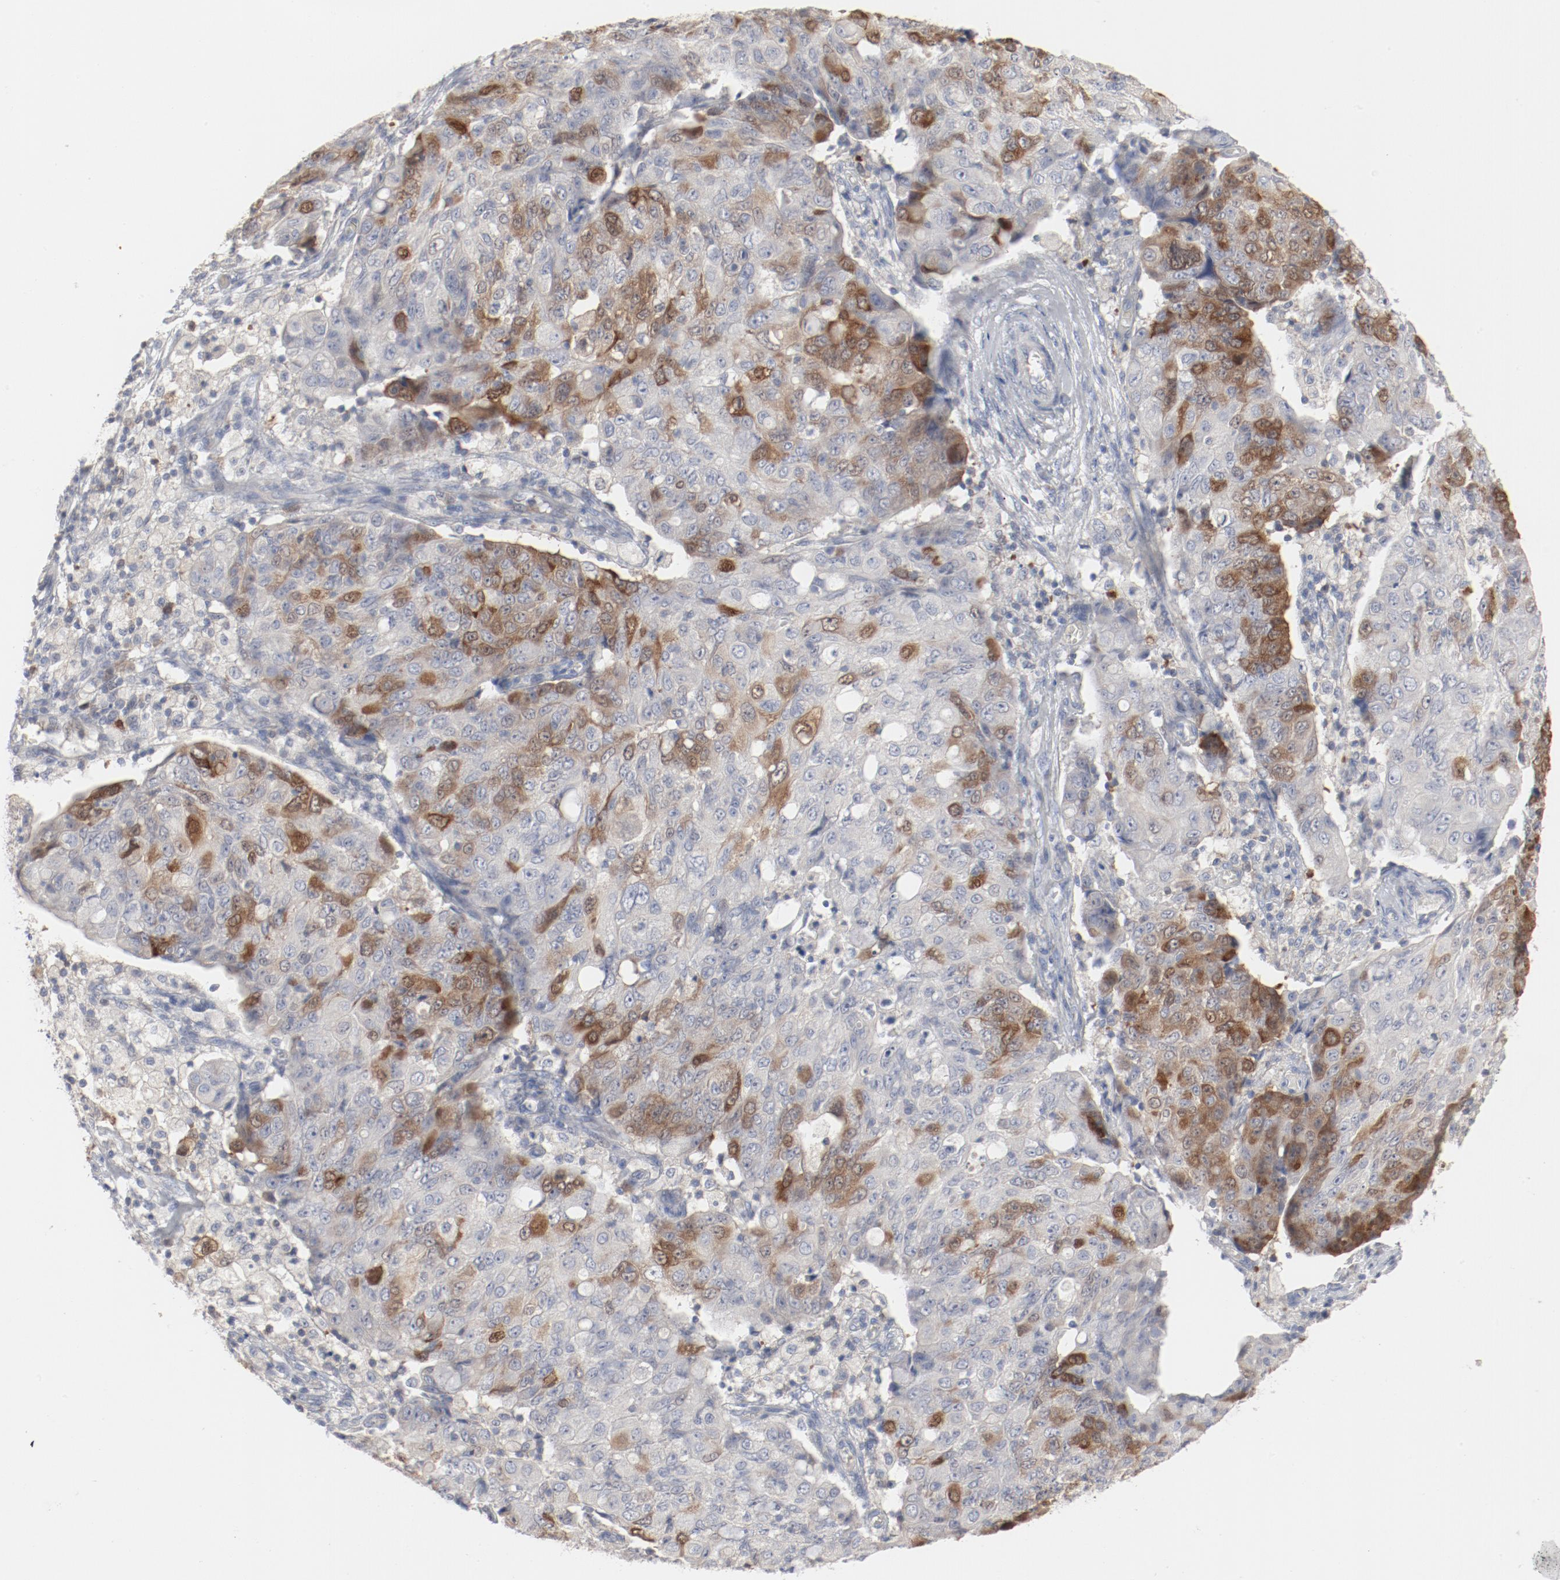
{"staining": {"intensity": "moderate", "quantity": "25%-75%", "location": "cytoplasmic/membranous,nuclear"}, "tissue": "ovarian cancer", "cell_type": "Tumor cells", "image_type": "cancer", "snomed": [{"axis": "morphology", "description": "Carcinoma, endometroid"}, {"axis": "topography", "description": "Ovary"}], "caption": "IHC (DAB) staining of human ovarian endometroid carcinoma reveals moderate cytoplasmic/membranous and nuclear protein expression in approximately 25%-75% of tumor cells.", "gene": "CDK1", "patient": {"sex": "female", "age": 42}}